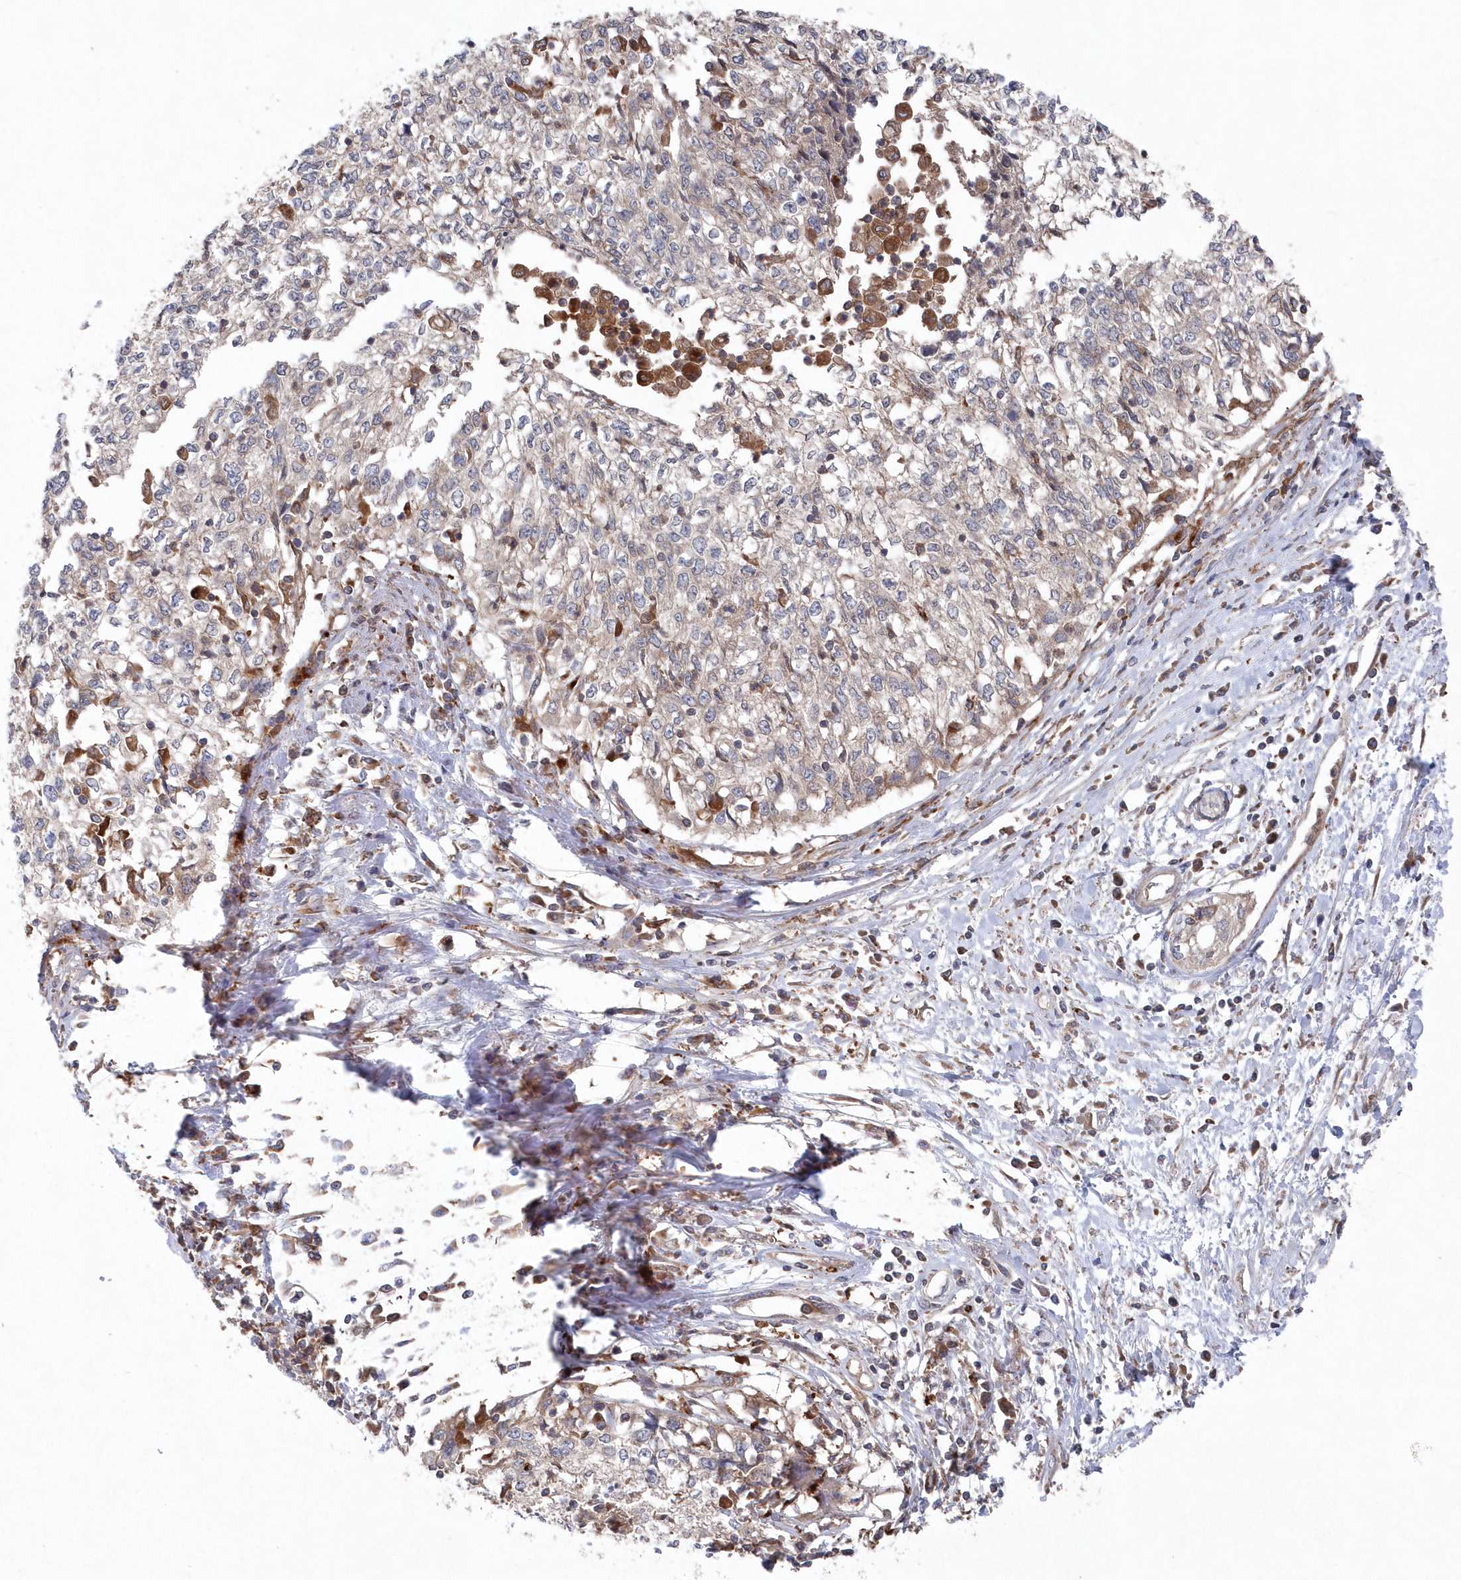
{"staining": {"intensity": "negative", "quantity": "none", "location": "none"}, "tissue": "cervical cancer", "cell_type": "Tumor cells", "image_type": "cancer", "snomed": [{"axis": "morphology", "description": "Squamous cell carcinoma, NOS"}, {"axis": "topography", "description": "Cervix"}], "caption": "This is a photomicrograph of immunohistochemistry (IHC) staining of cervical cancer (squamous cell carcinoma), which shows no expression in tumor cells. Nuclei are stained in blue.", "gene": "ASNSD1", "patient": {"sex": "female", "age": 57}}